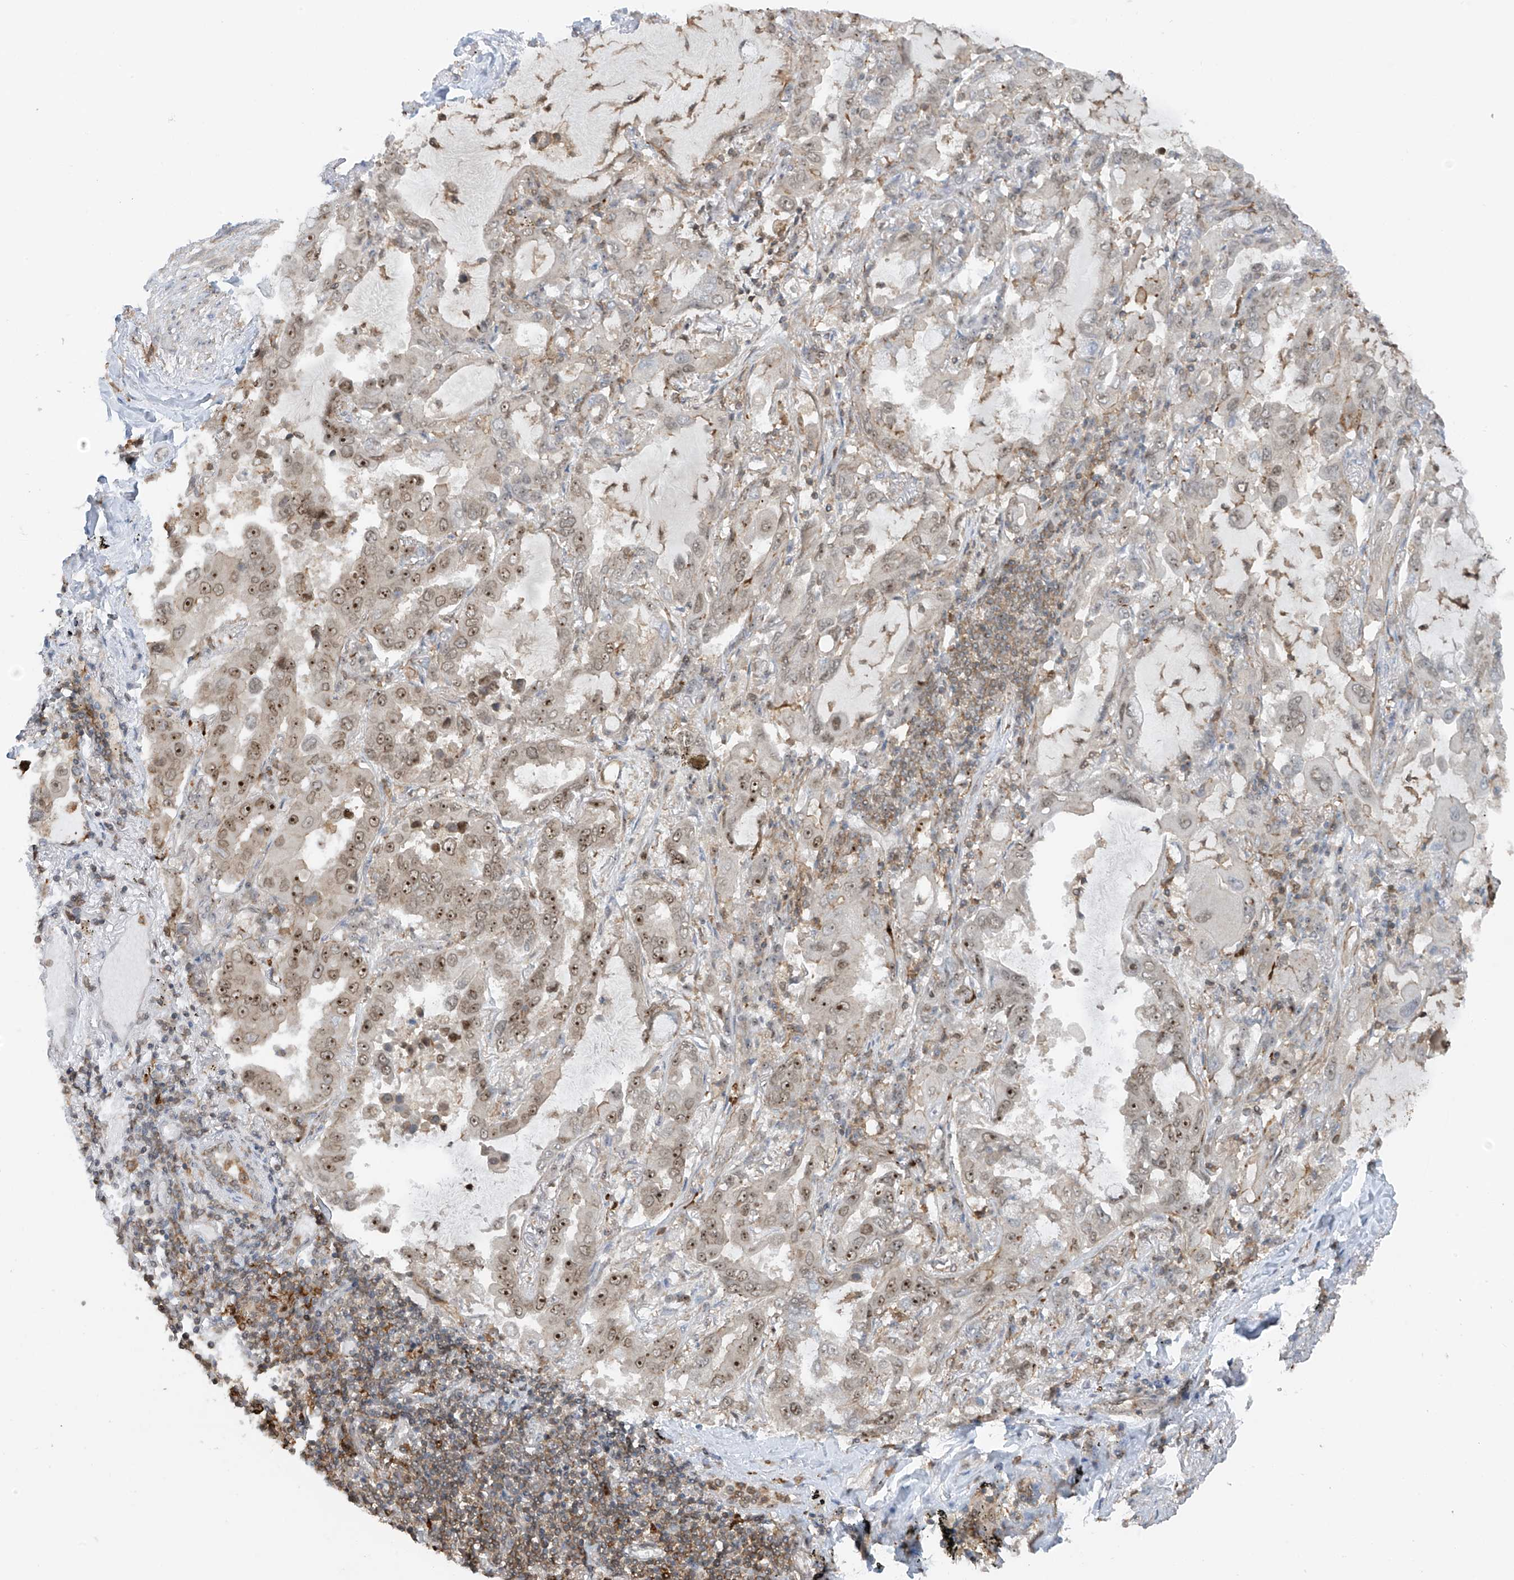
{"staining": {"intensity": "moderate", "quantity": "25%-75%", "location": "nuclear"}, "tissue": "lung cancer", "cell_type": "Tumor cells", "image_type": "cancer", "snomed": [{"axis": "morphology", "description": "Adenocarcinoma, NOS"}, {"axis": "topography", "description": "Lung"}], "caption": "This image reveals lung cancer stained with immunohistochemistry (IHC) to label a protein in brown. The nuclear of tumor cells show moderate positivity for the protein. Nuclei are counter-stained blue.", "gene": "REPIN1", "patient": {"sex": "male", "age": 64}}